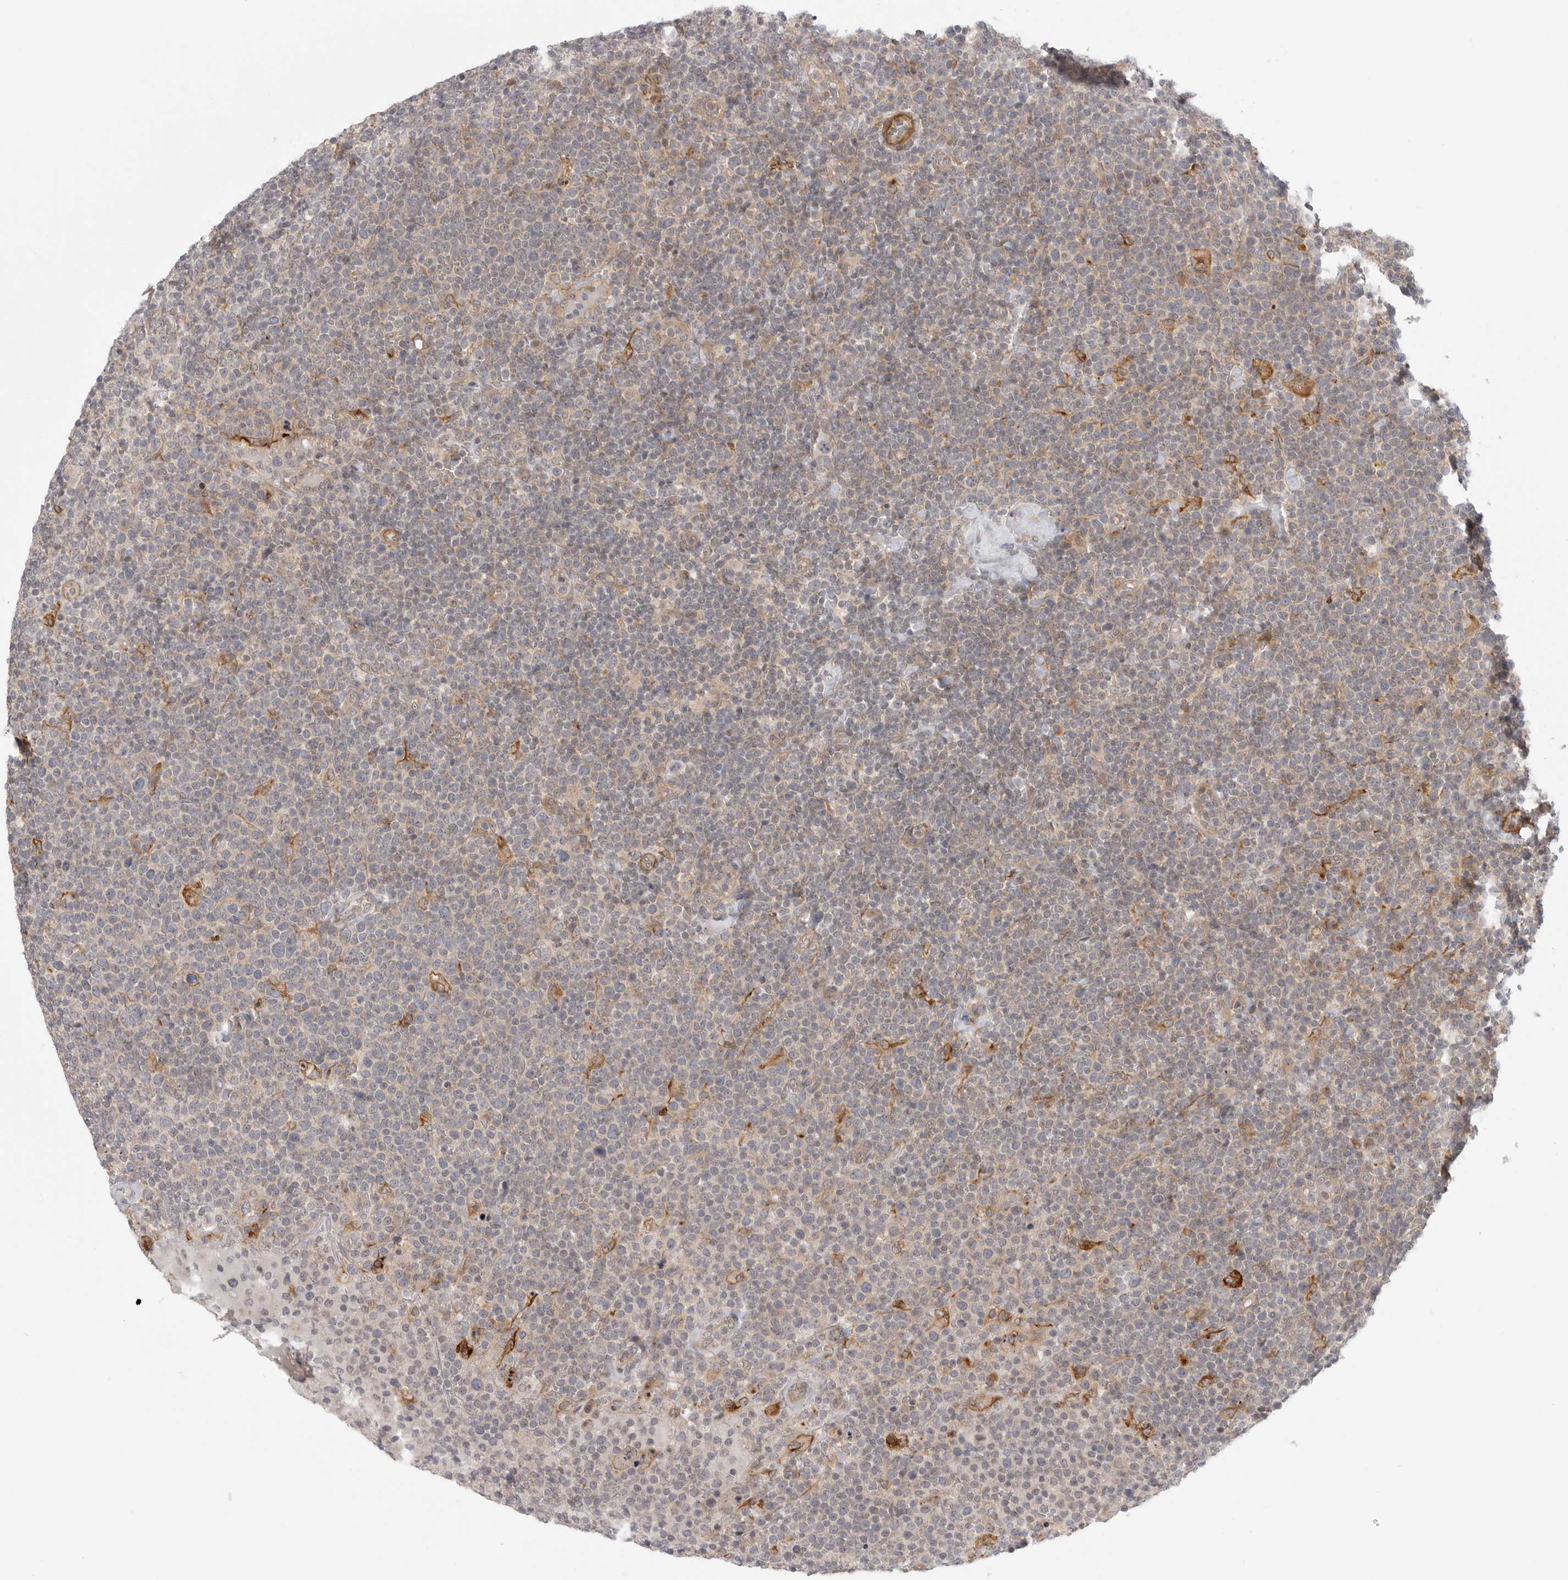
{"staining": {"intensity": "negative", "quantity": "none", "location": "none"}, "tissue": "lymphoma", "cell_type": "Tumor cells", "image_type": "cancer", "snomed": [{"axis": "morphology", "description": "Malignant lymphoma, non-Hodgkin's type, High grade"}, {"axis": "topography", "description": "Lymph node"}], "caption": "Protein analysis of lymphoma demonstrates no significant positivity in tumor cells.", "gene": "CCPG1", "patient": {"sex": "male", "age": 61}}